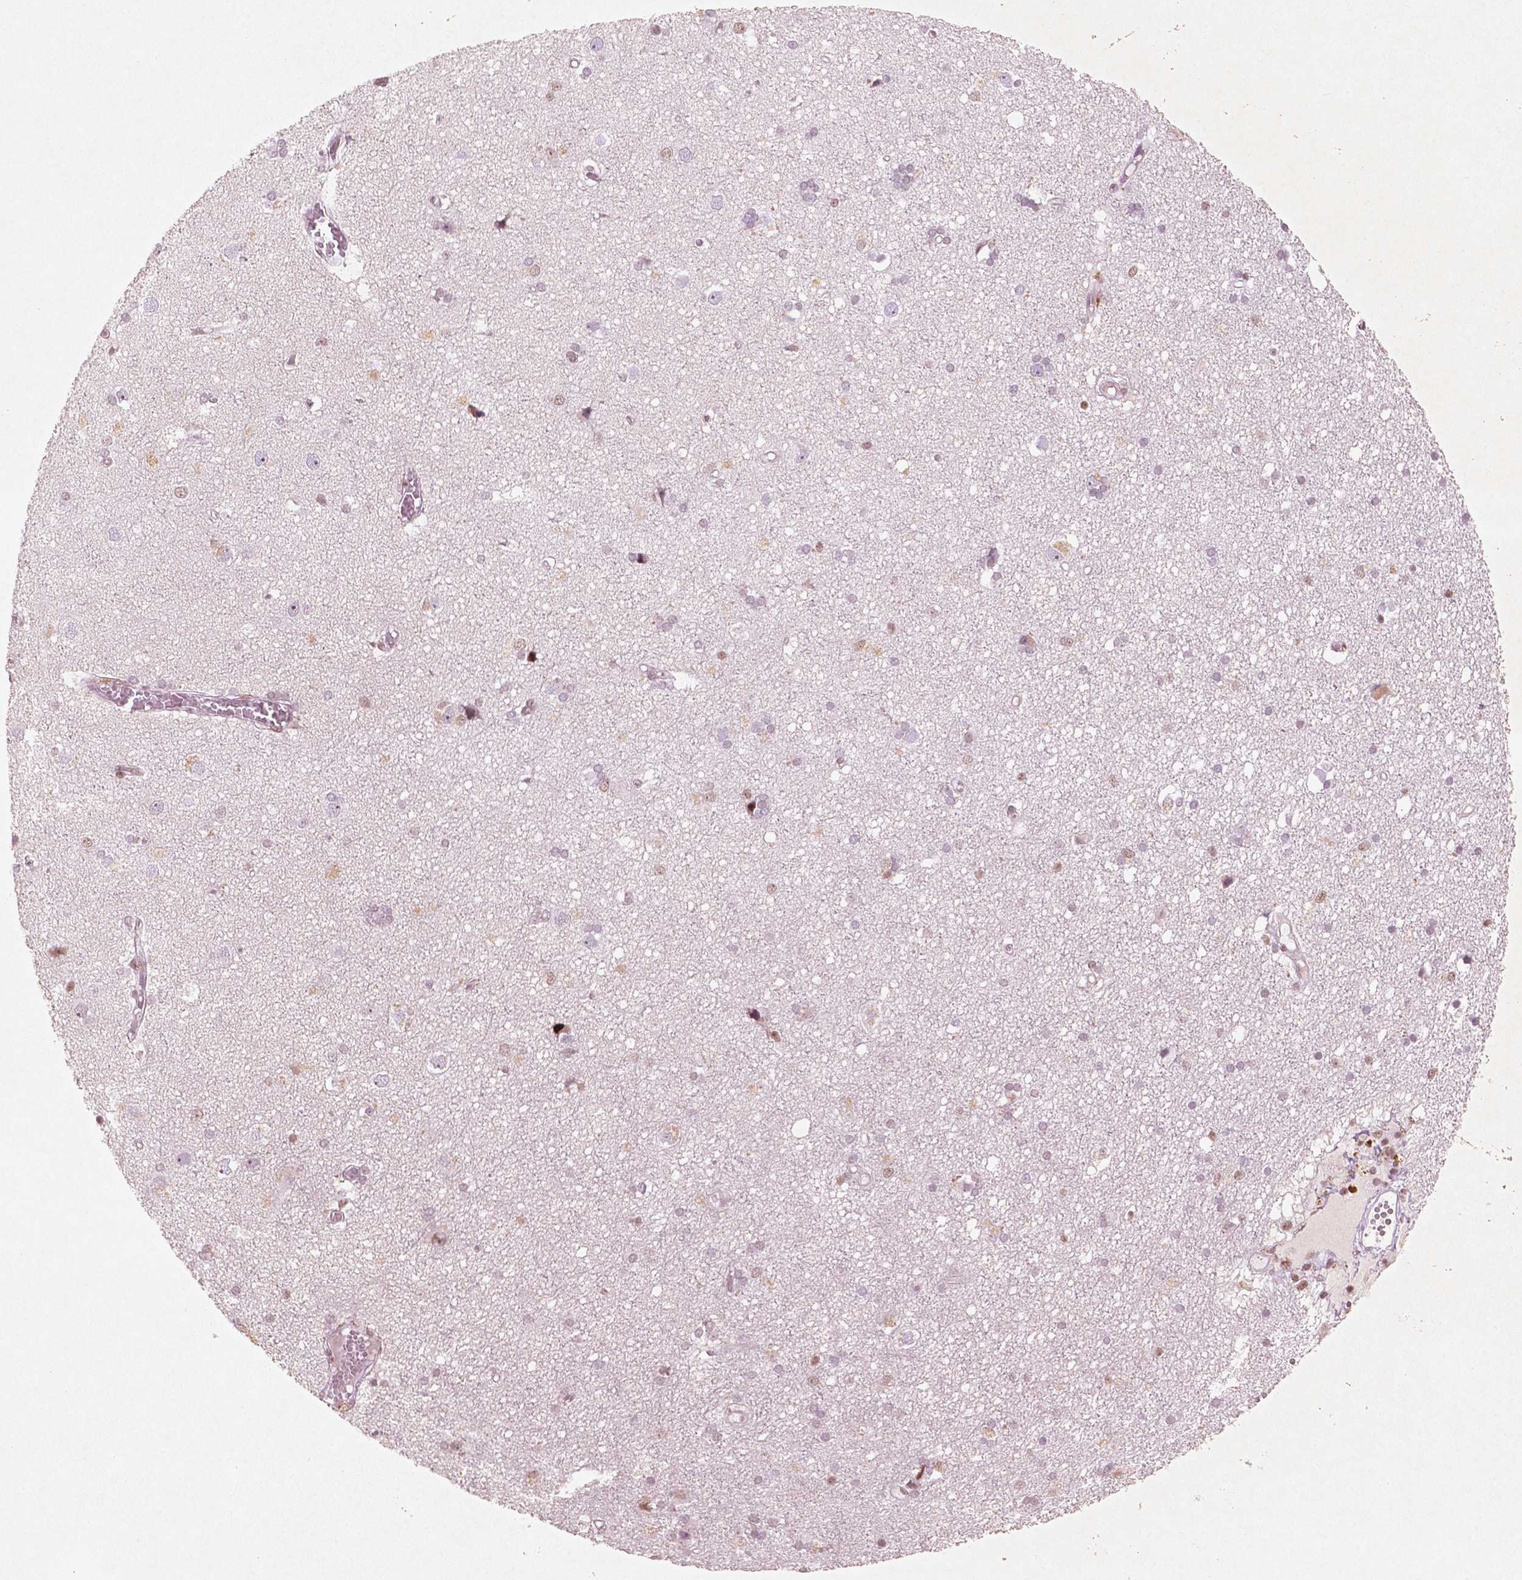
{"staining": {"intensity": "moderate", "quantity": ">75%", "location": "nuclear"}, "tissue": "cerebral cortex", "cell_type": "Endothelial cells", "image_type": "normal", "snomed": [{"axis": "morphology", "description": "Normal tissue, NOS"}, {"axis": "morphology", "description": "Glioma, malignant, High grade"}, {"axis": "topography", "description": "Cerebral cortex"}], "caption": "An immunohistochemistry (IHC) photomicrograph of unremarkable tissue is shown. Protein staining in brown highlights moderate nuclear positivity in cerebral cortex within endothelial cells.", "gene": "HMG20B", "patient": {"sex": "male", "age": 71}}